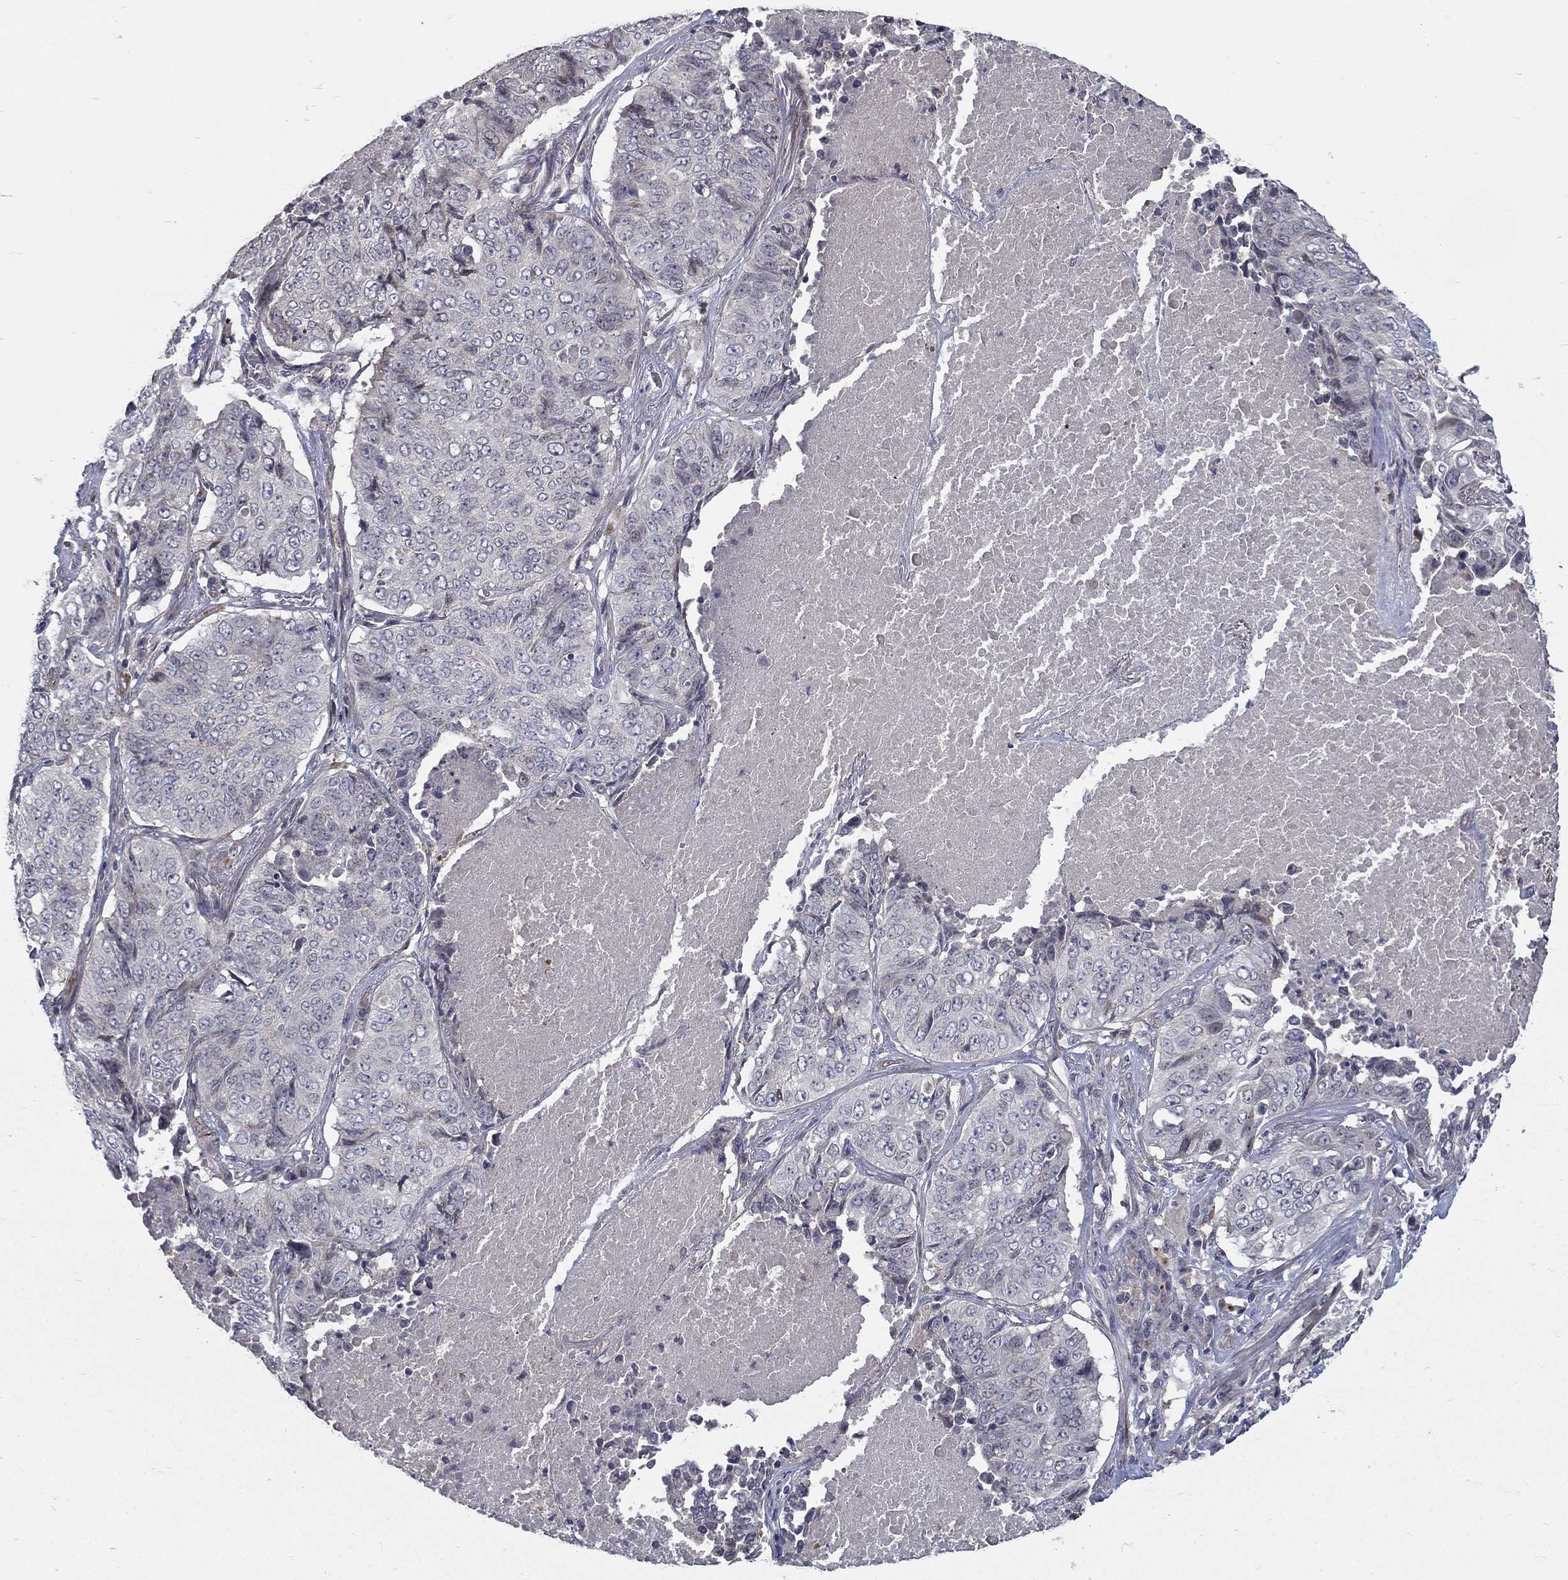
{"staining": {"intensity": "negative", "quantity": "none", "location": "none"}, "tissue": "lung cancer", "cell_type": "Tumor cells", "image_type": "cancer", "snomed": [{"axis": "morphology", "description": "Normal tissue, NOS"}, {"axis": "morphology", "description": "Squamous cell carcinoma, NOS"}, {"axis": "topography", "description": "Bronchus"}, {"axis": "topography", "description": "Lung"}], "caption": "There is no significant expression in tumor cells of lung cancer (squamous cell carcinoma).", "gene": "FAM3B", "patient": {"sex": "male", "age": 64}}